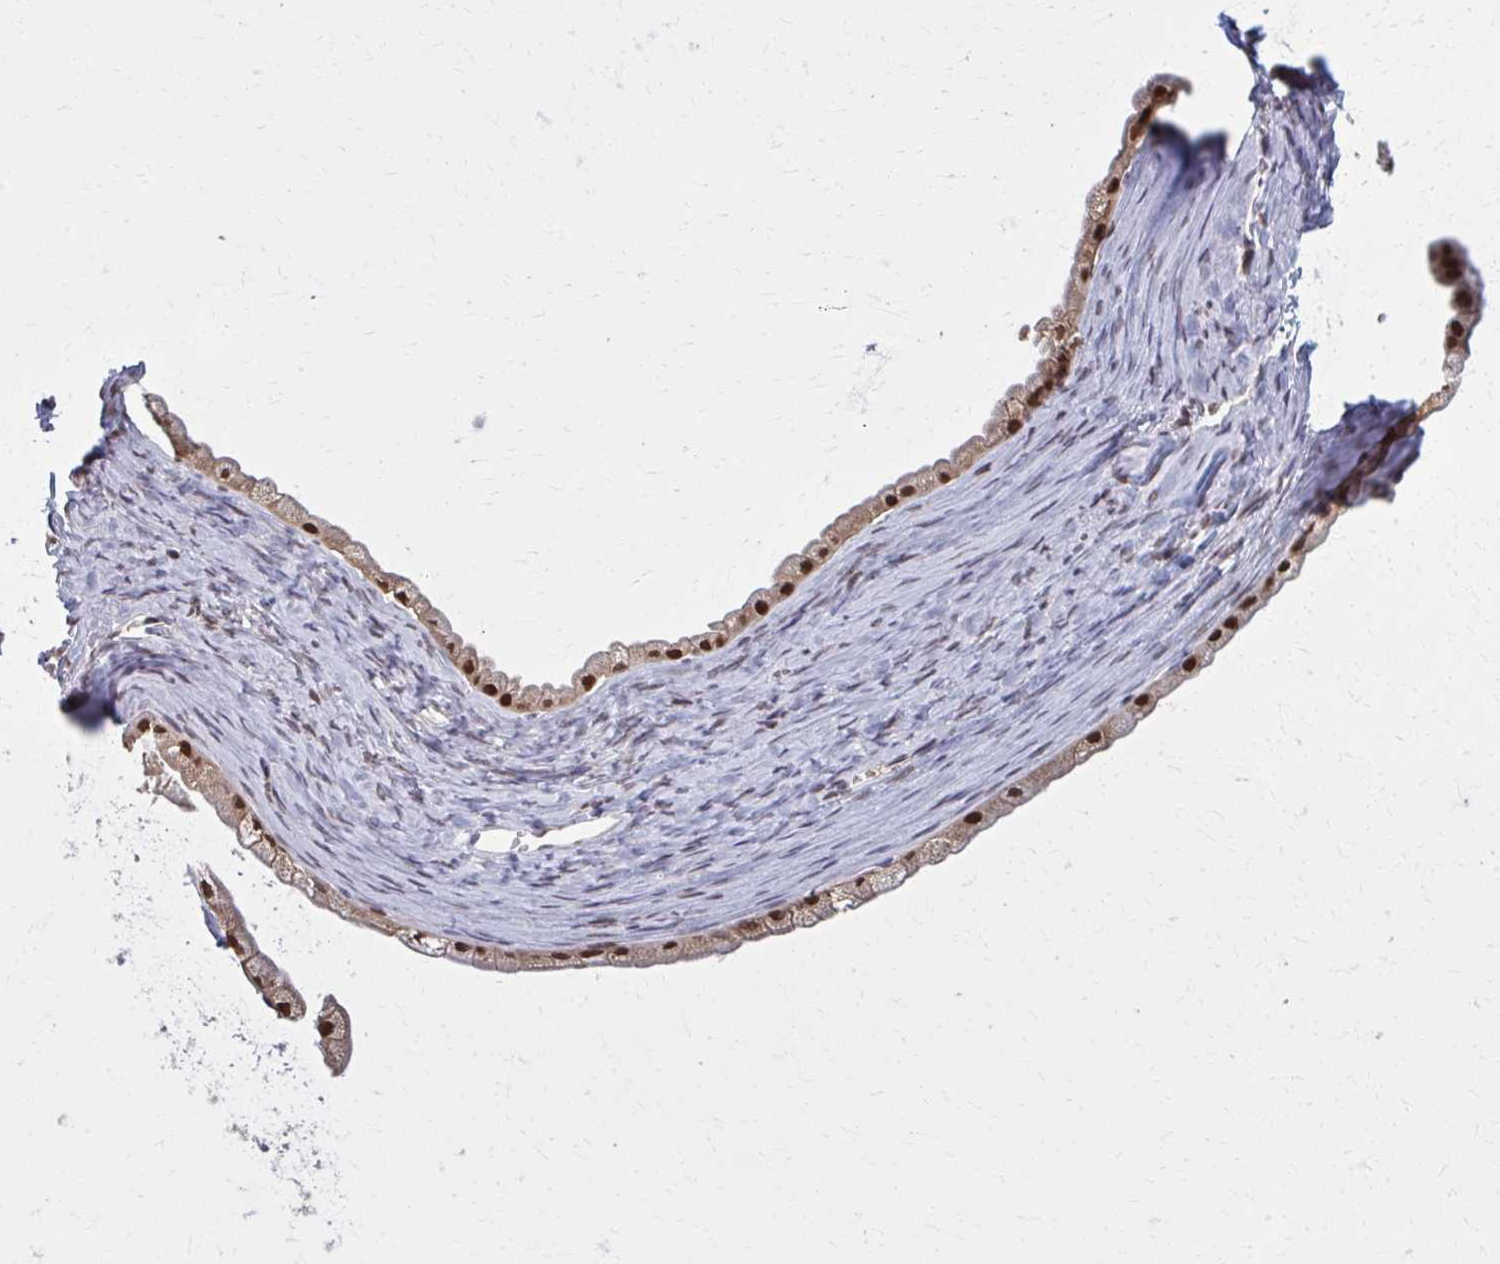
{"staining": {"intensity": "moderate", "quantity": ">75%", "location": "nuclear"}, "tissue": "ovarian cancer", "cell_type": "Tumor cells", "image_type": "cancer", "snomed": [{"axis": "morphology", "description": "Cystadenocarcinoma, mucinous, NOS"}, {"axis": "topography", "description": "Ovary"}], "caption": "An image showing moderate nuclear expression in approximately >75% of tumor cells in ovarian cancer (mucinous cystadenocarcinoma), as visualized by brown immunohistochemical staining.", "gene": "MDH1", "patient": {"sex": "female", "age": 61}}